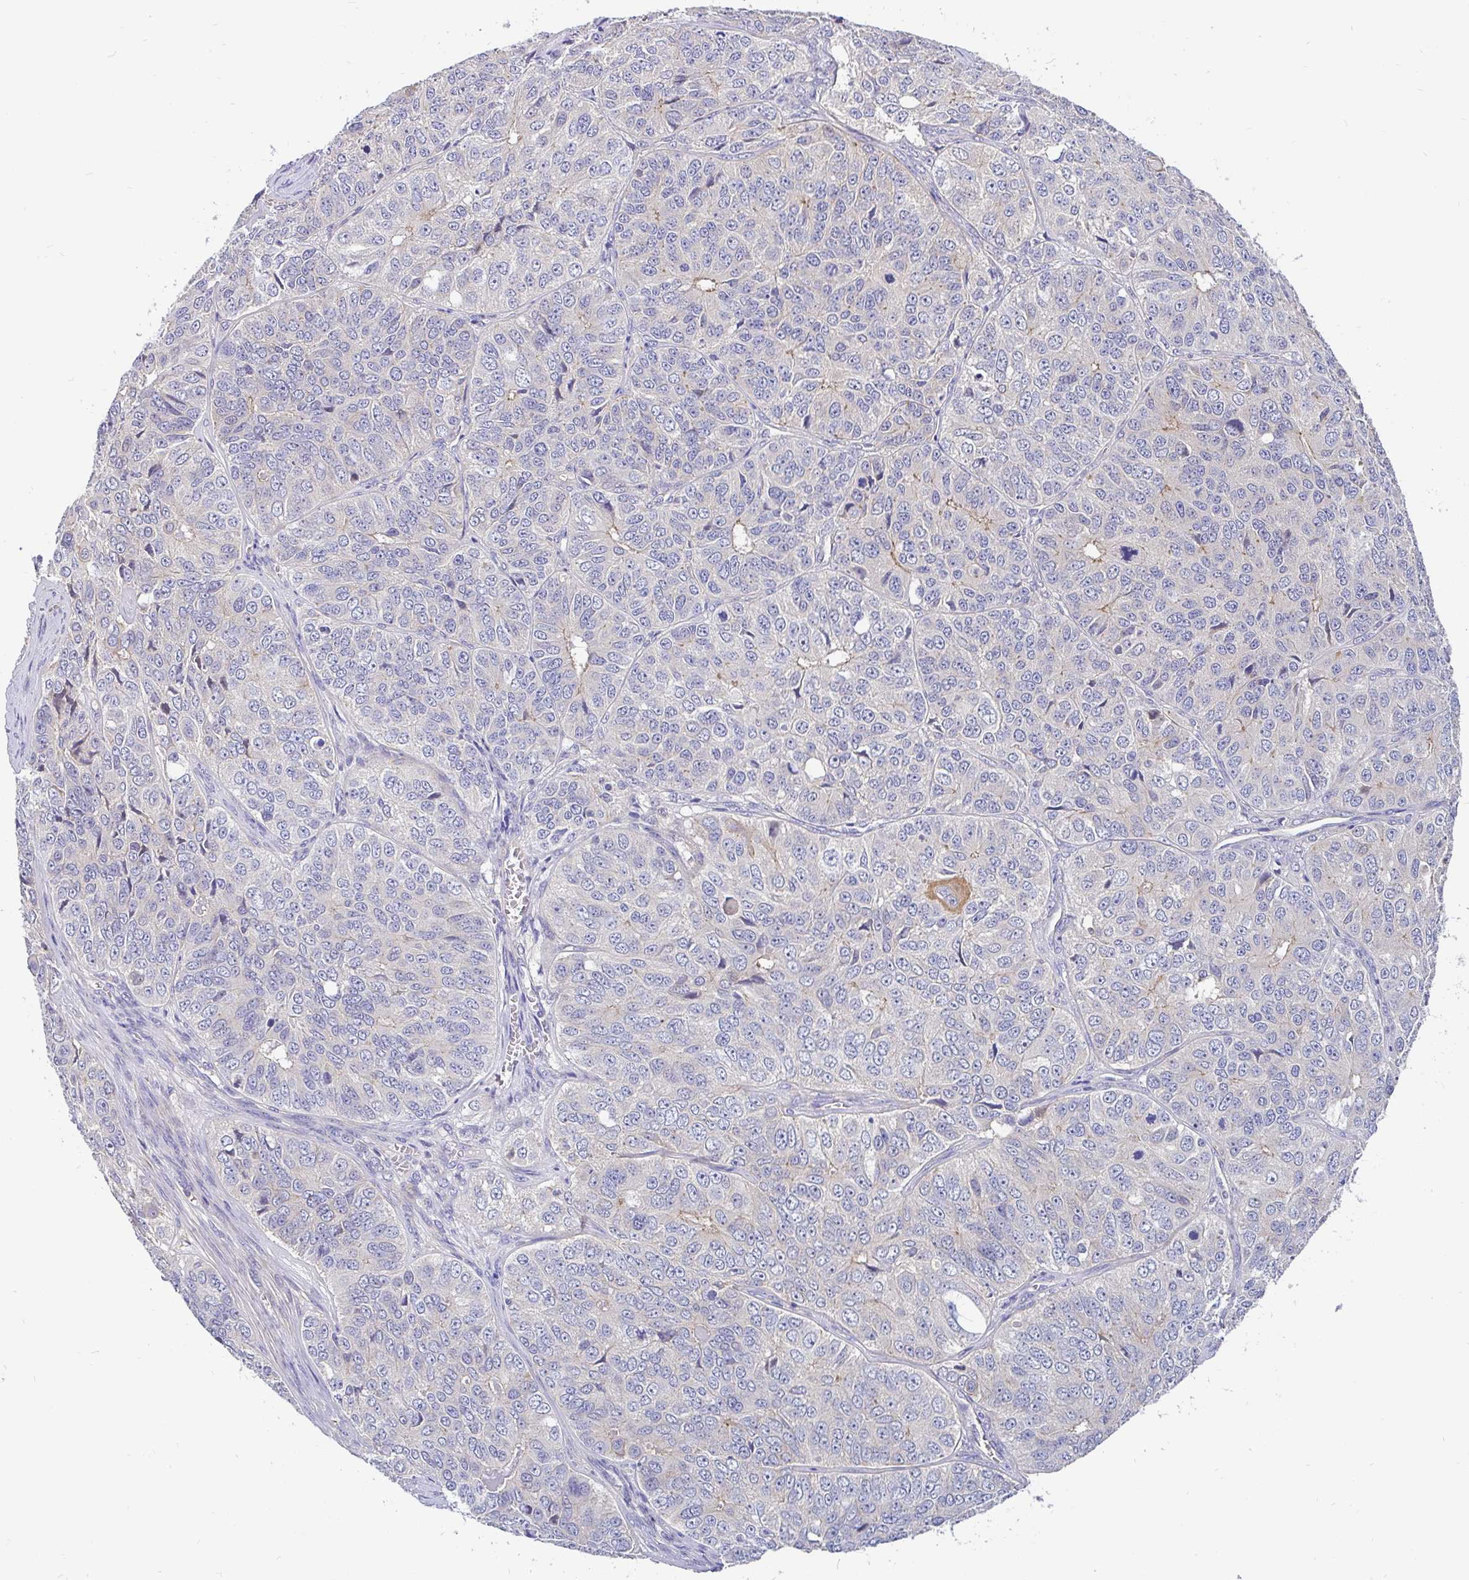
{"staining": {"intensity": "moderate", "quantity": "<25%", "location": "cytoplasmic/membranous"}, "tissue": "ovarian cancer", "cell_type": "Tumor cells", "image_type": "cancer", "snomed": [{"axis": "morphology", "description": "Carcinoma, endometroid"}, {"axis": "topography", "description": "Ovary"}], "caption": "Ovarian endometroid carcinoma tissue demonstrates moderate cytoplasmic/membranous expression in approximately <25% of tumor cells Using DAB (brown) and hematoxylin (blue) stains, captured at high magnification using brightfield microscopy.", "gene": "LRRC26", "patient": {"sex": "female", "age": 51}}